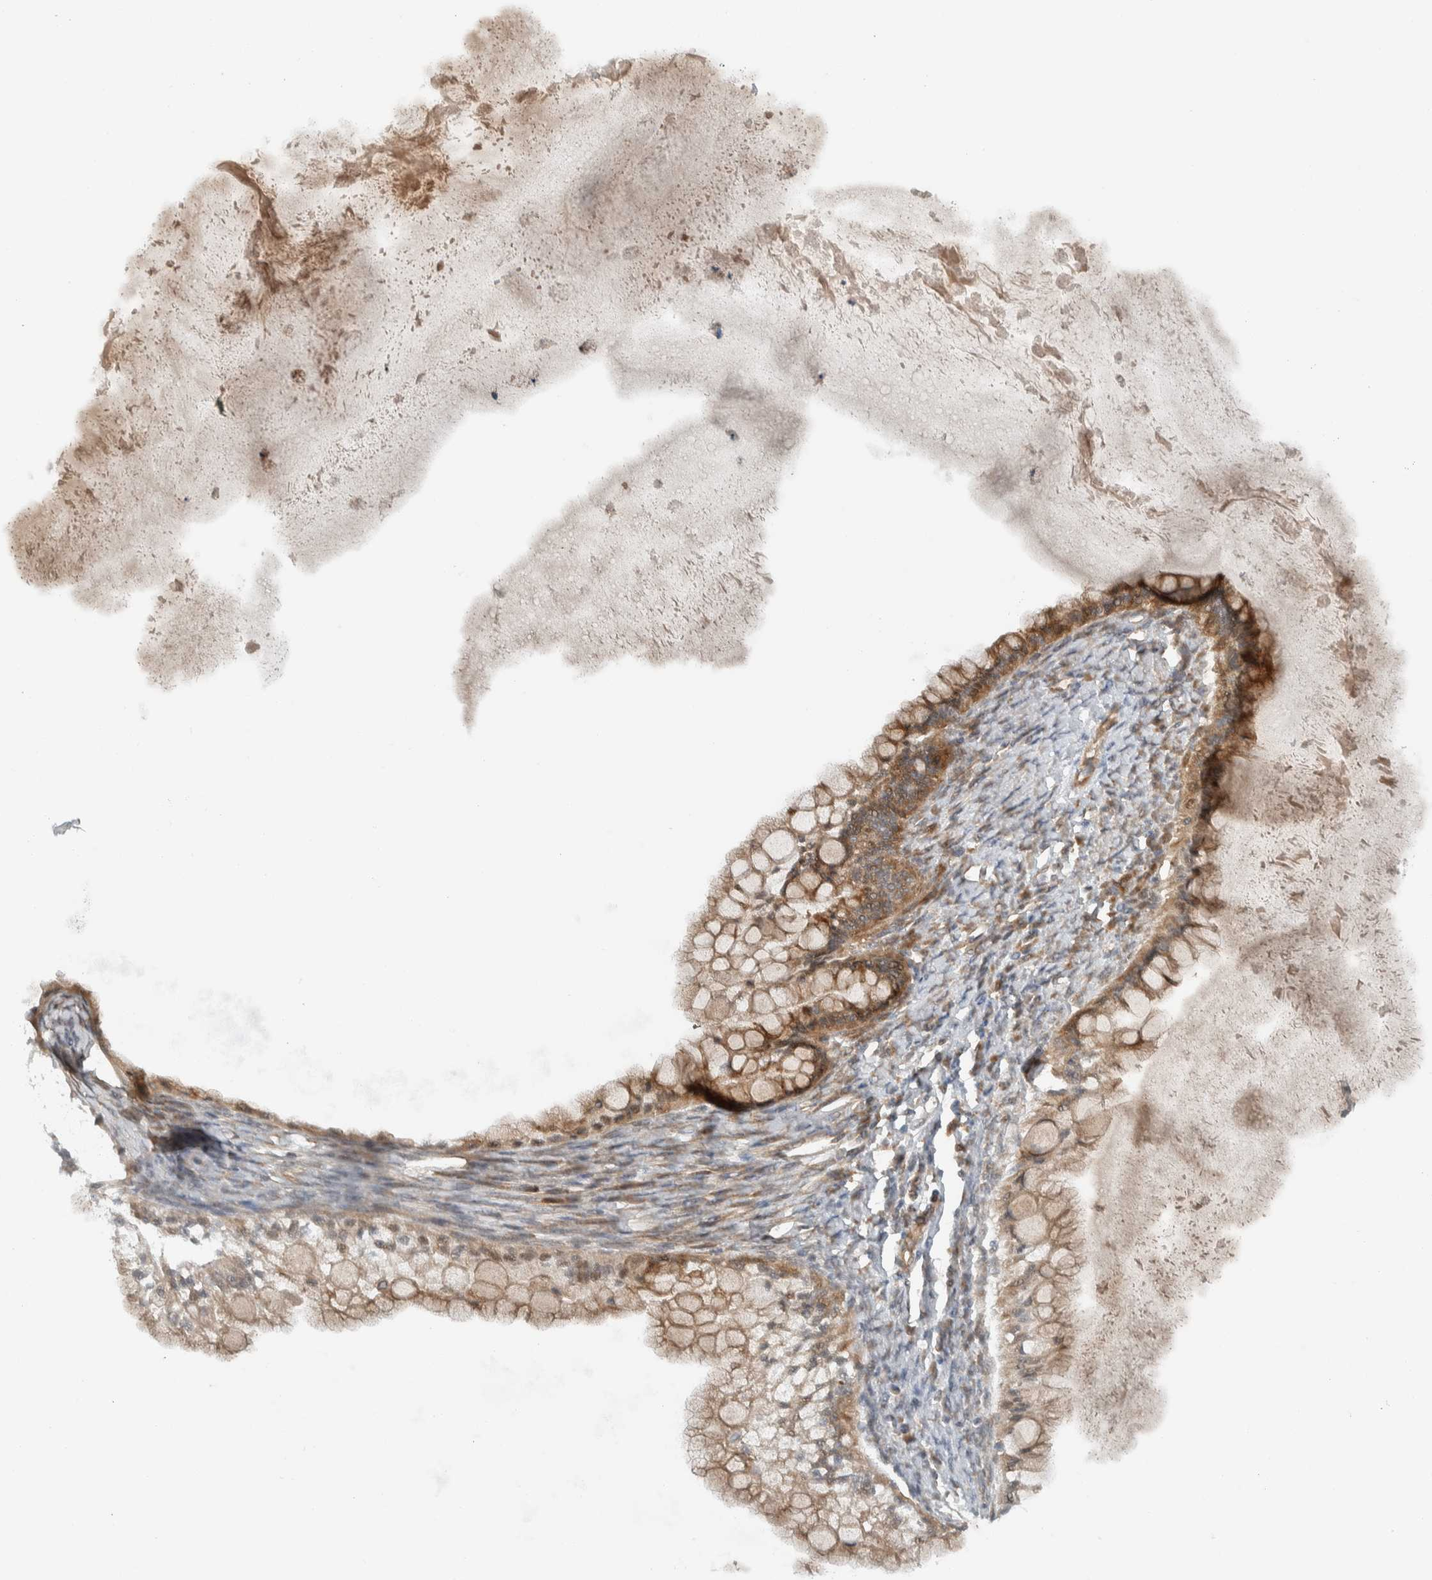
{"staining": {"intensity": "weak", "quantity": ">75%", "location": "cytoplasmic/membranous"}, "tissue": "ovarian cancer", "cell_type": "Tumor cells", "image_type": "cancer", "snomed": [{"axis": "morphology", "description": "Cystadenocarcinoma, mucinous, NOS"}, {"axis": "topography", "description": "Ovary"}], "caption": "Immunohistochemistry photomicrograph of ovarian cancer stained for a protein (brown), which reveals low levels of weak cytoplasmic/membranous staining in about >75% of tumor cells.", "gene": "KLHL6", "patient": {"sex": "female", "age": 57}}